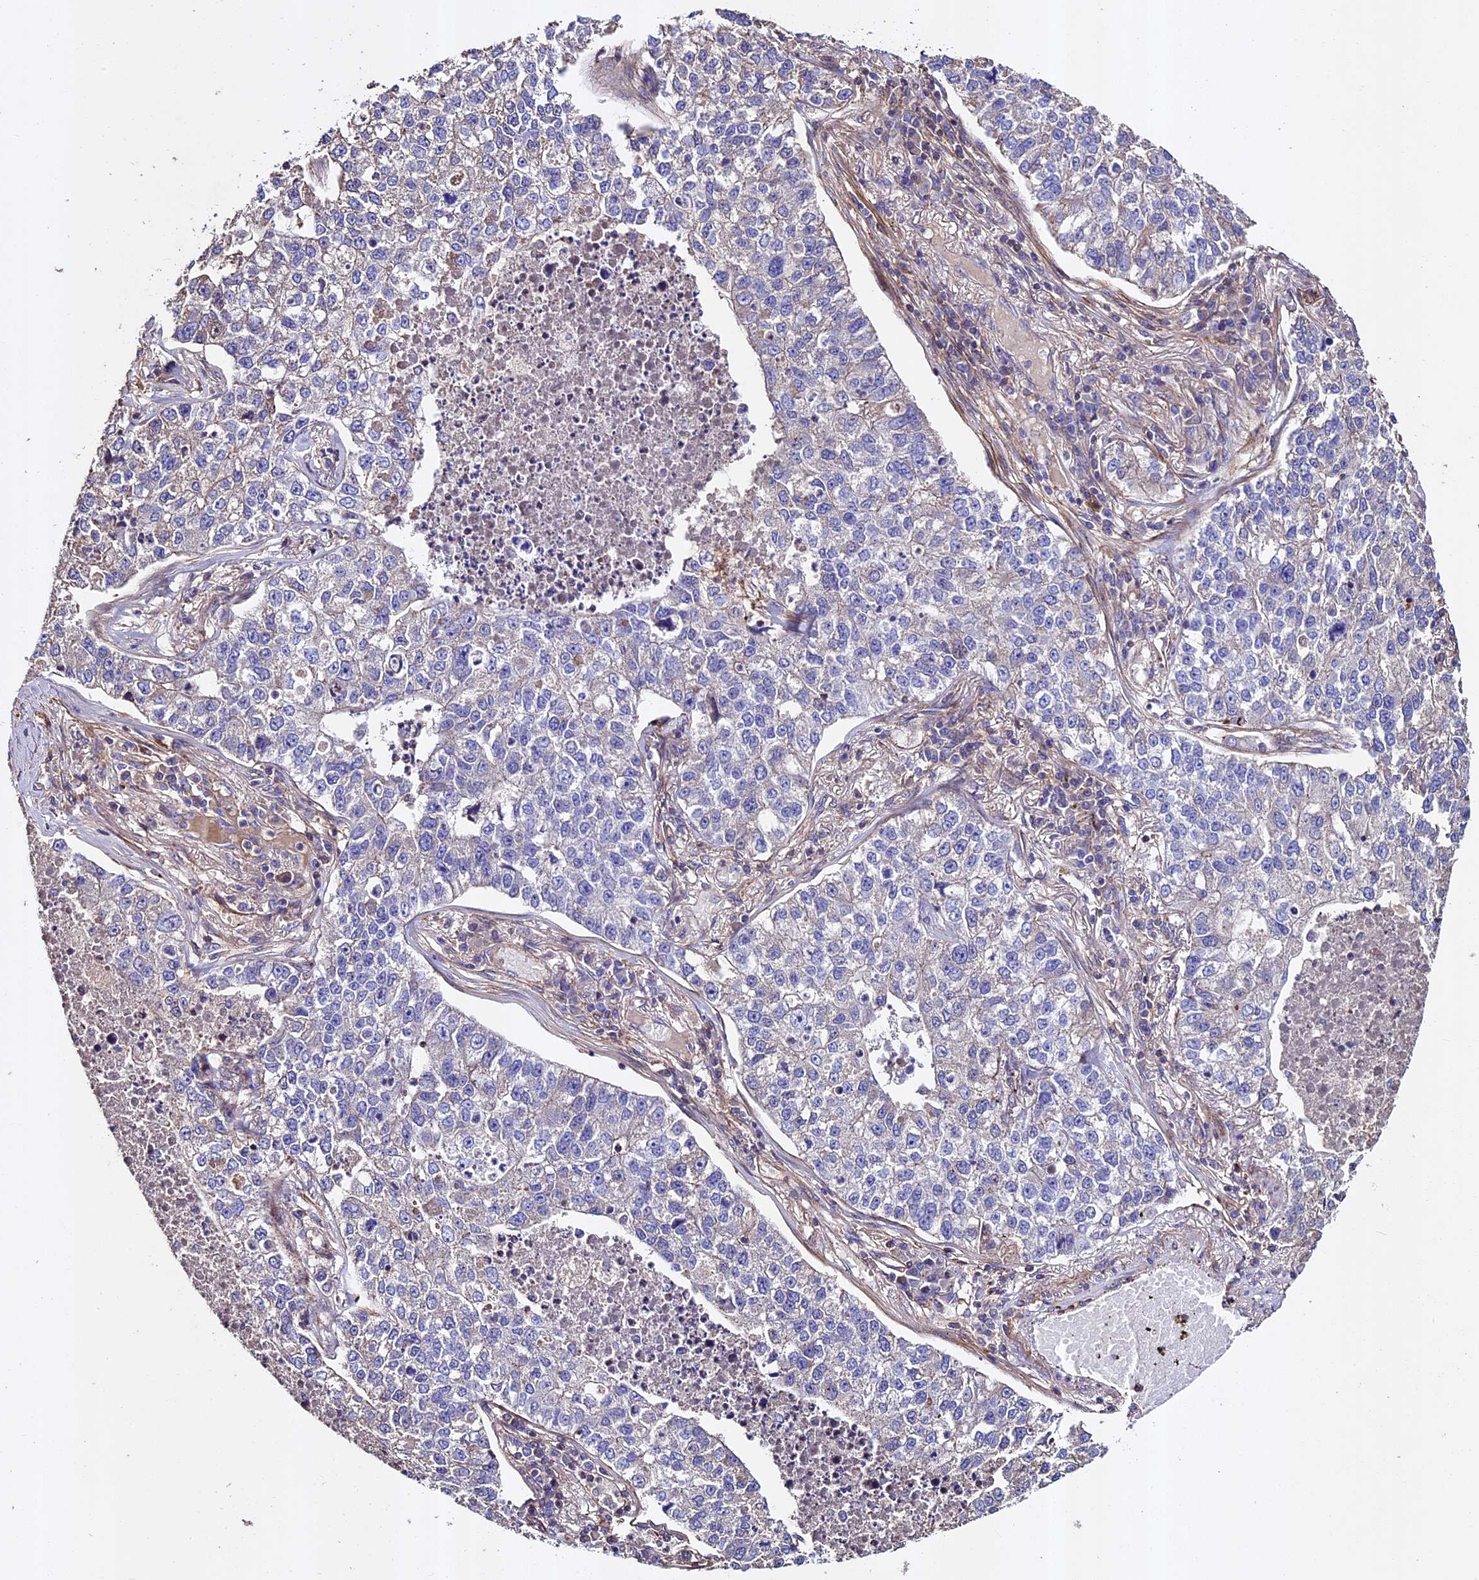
{"staining": {"intensity": "negative", "quantity": "none", "location": "none"}, "tissue": "lung cancer", "cell_type": "Tumor cells", "image_type": "cancer", "snomed": [{"axis": "morphology", "description": "Adenocarcinoma, NOS"}, {"axis": "topography", "description": "Lung"}], "caption": "Immunohistochemistry (IHC) histopathology image of neoplastic tissue: human lung cancer (adenocarcinoma) stained with DAB (3,3'-diaminobenzidine) exhibits no significant protein staining in tumor cells.", "gene": "EVA1B", "patient": {"sex": "male", "age": 49}}